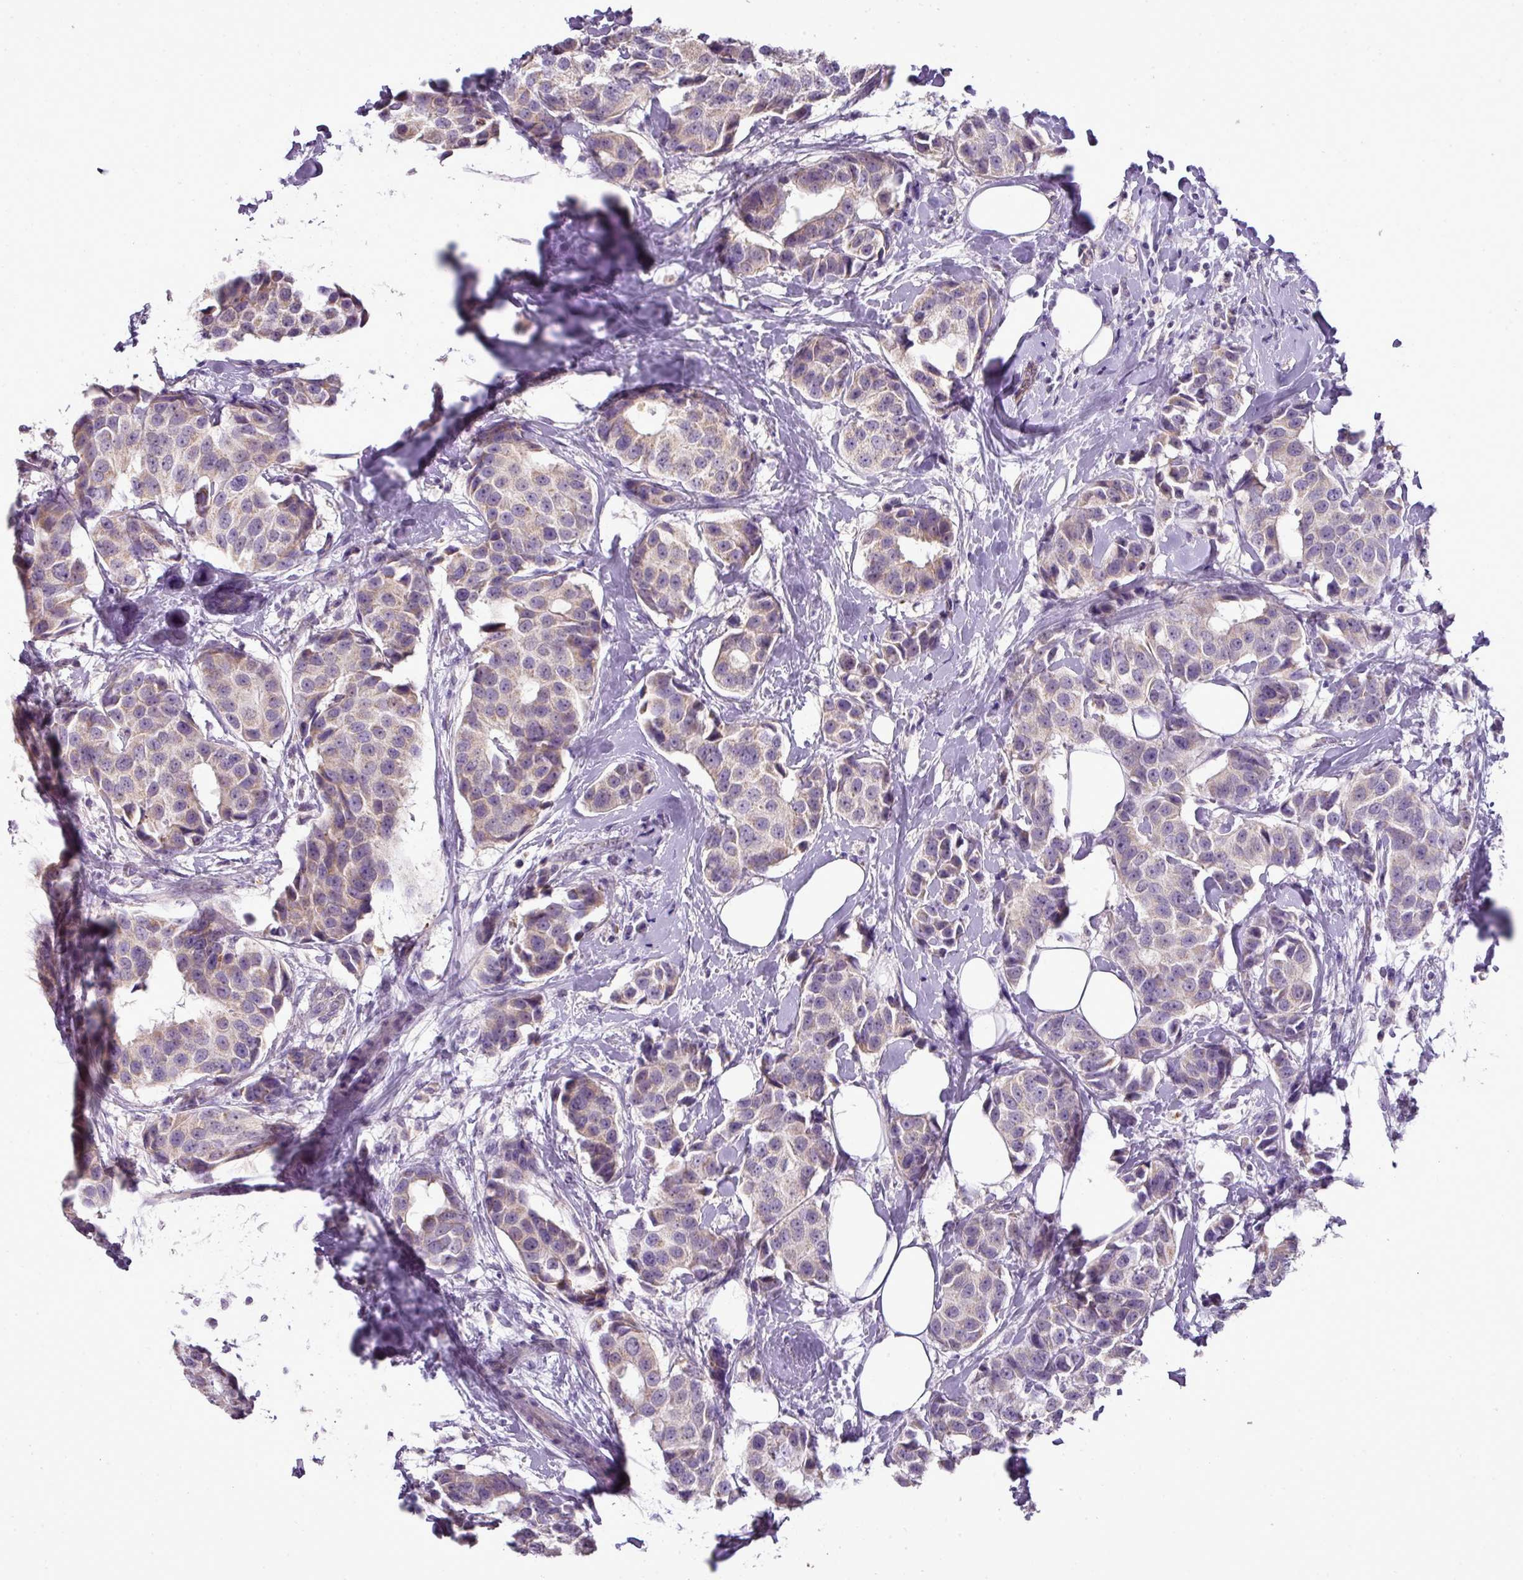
{"staining": {"intensity": "weak", "quantity": "25%-75%", "location": "cytoplasmic/membranous"}, "tissue": "breast cancer", "cell_type": "Tumor cells", "image_type": "cancer", "snomed": [{"axis": "morphology", "description": "Normal tissue, NOS"}, {"axis": "morphology", "description": "Duct carcinoma"}, {"axis": "topography", "description": "Breast"}], "caption": "The photomicrograph displays a brown stain indicating the presence of a protein in the cytoplasmic/membranous of tumor cells in breast cancer.", "gene": "BRINP2", "patient": {"sex": "female", "age": 39}}